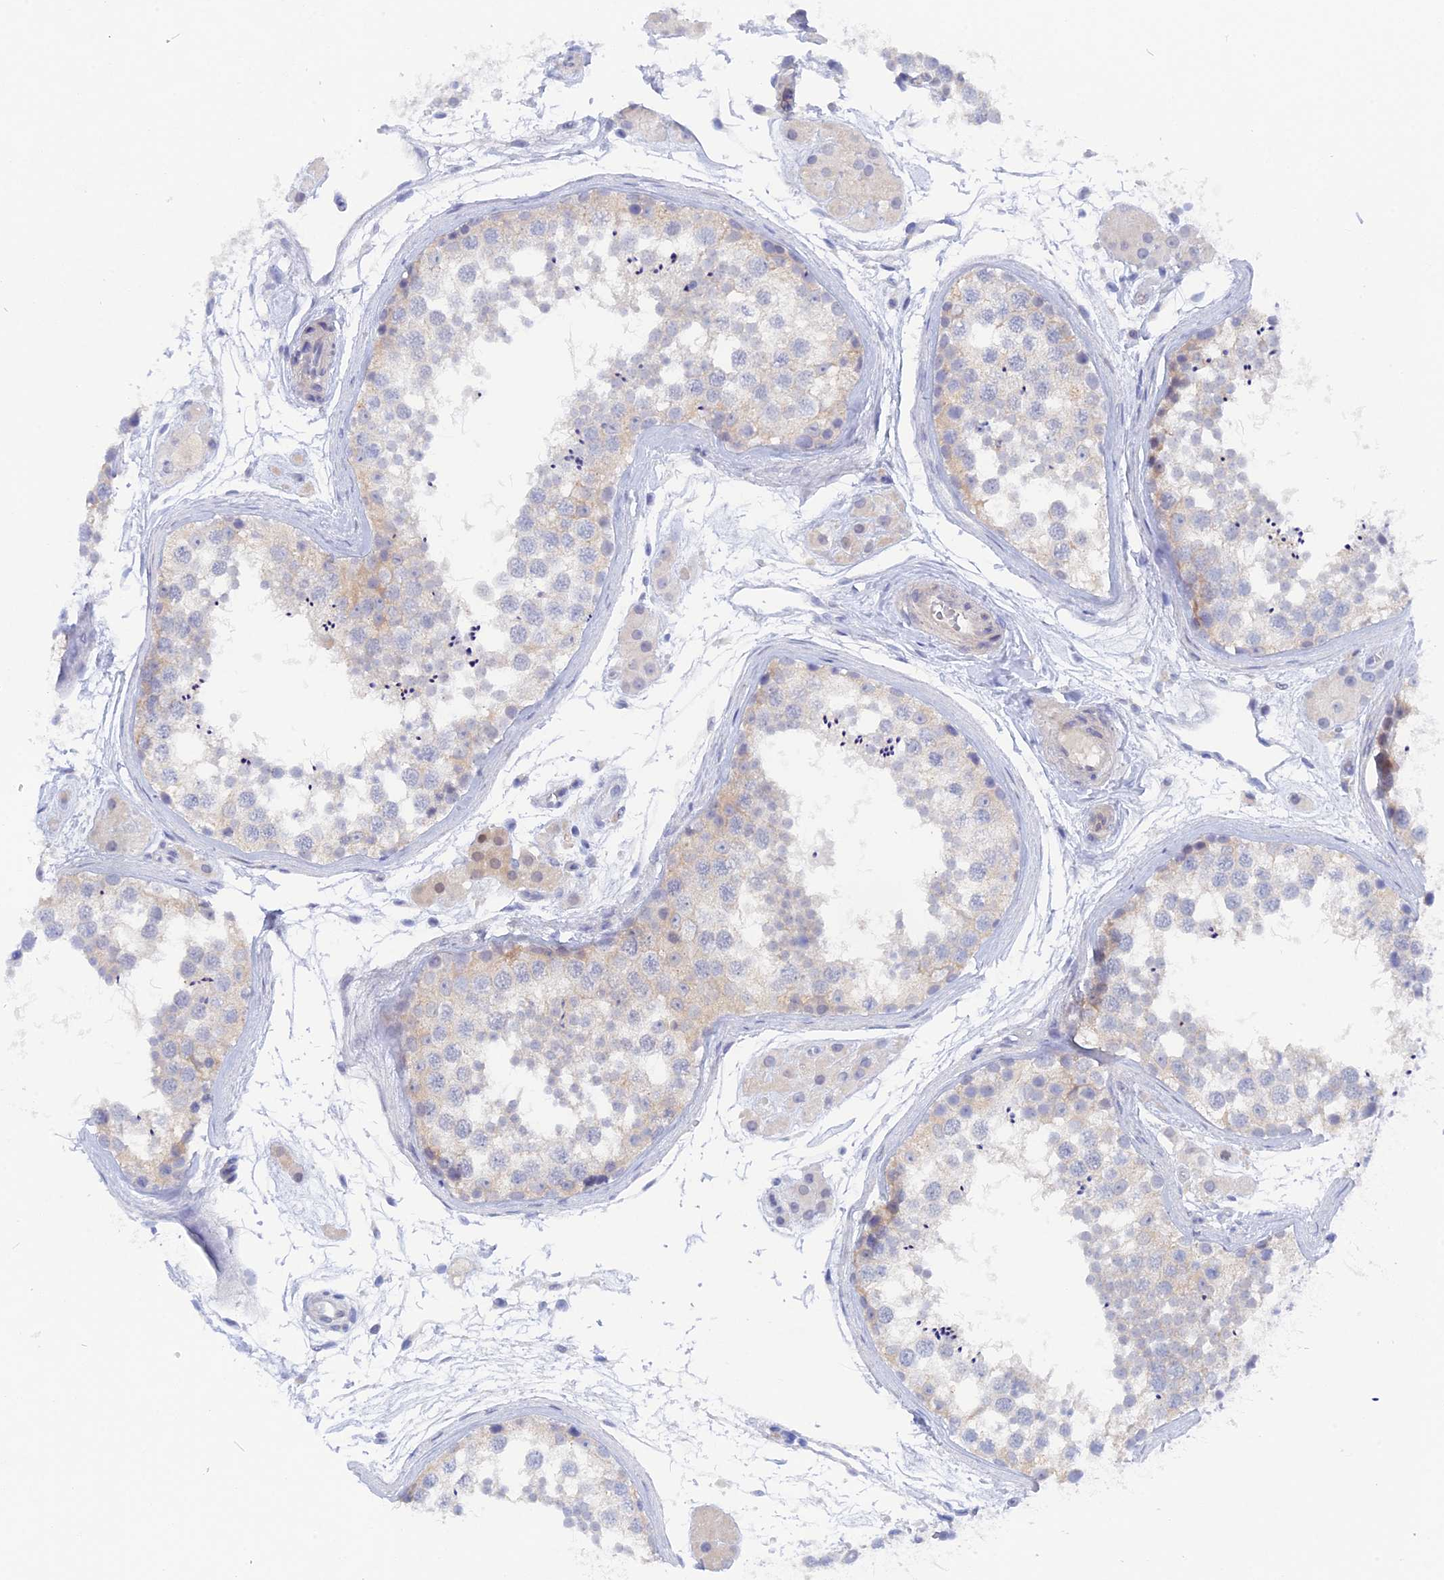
{"staining": {"intensity": "negative", "quantity": "none", "location": "none"}, "tissue": "testis", "cell_type": "Cells in seminiferous ducts", "image_type": "normal", "snomed": [{"axis": "morphology", "description": "Normal tissue, NOS"}, {"axis": "topography", "description": "Testis"}], "caption": "DAB (3,3'-diaminobenzidine) immunohistochemical staining of unremarkable testis shows no significant staining in cells in seminiferous ducts. (DAB (3,3'-diaminobenzidine) IHC visualized using brightfield microscopy, high magnification).", "gene": "DACT3", "patient": {"sex": "male", "age": 56}}